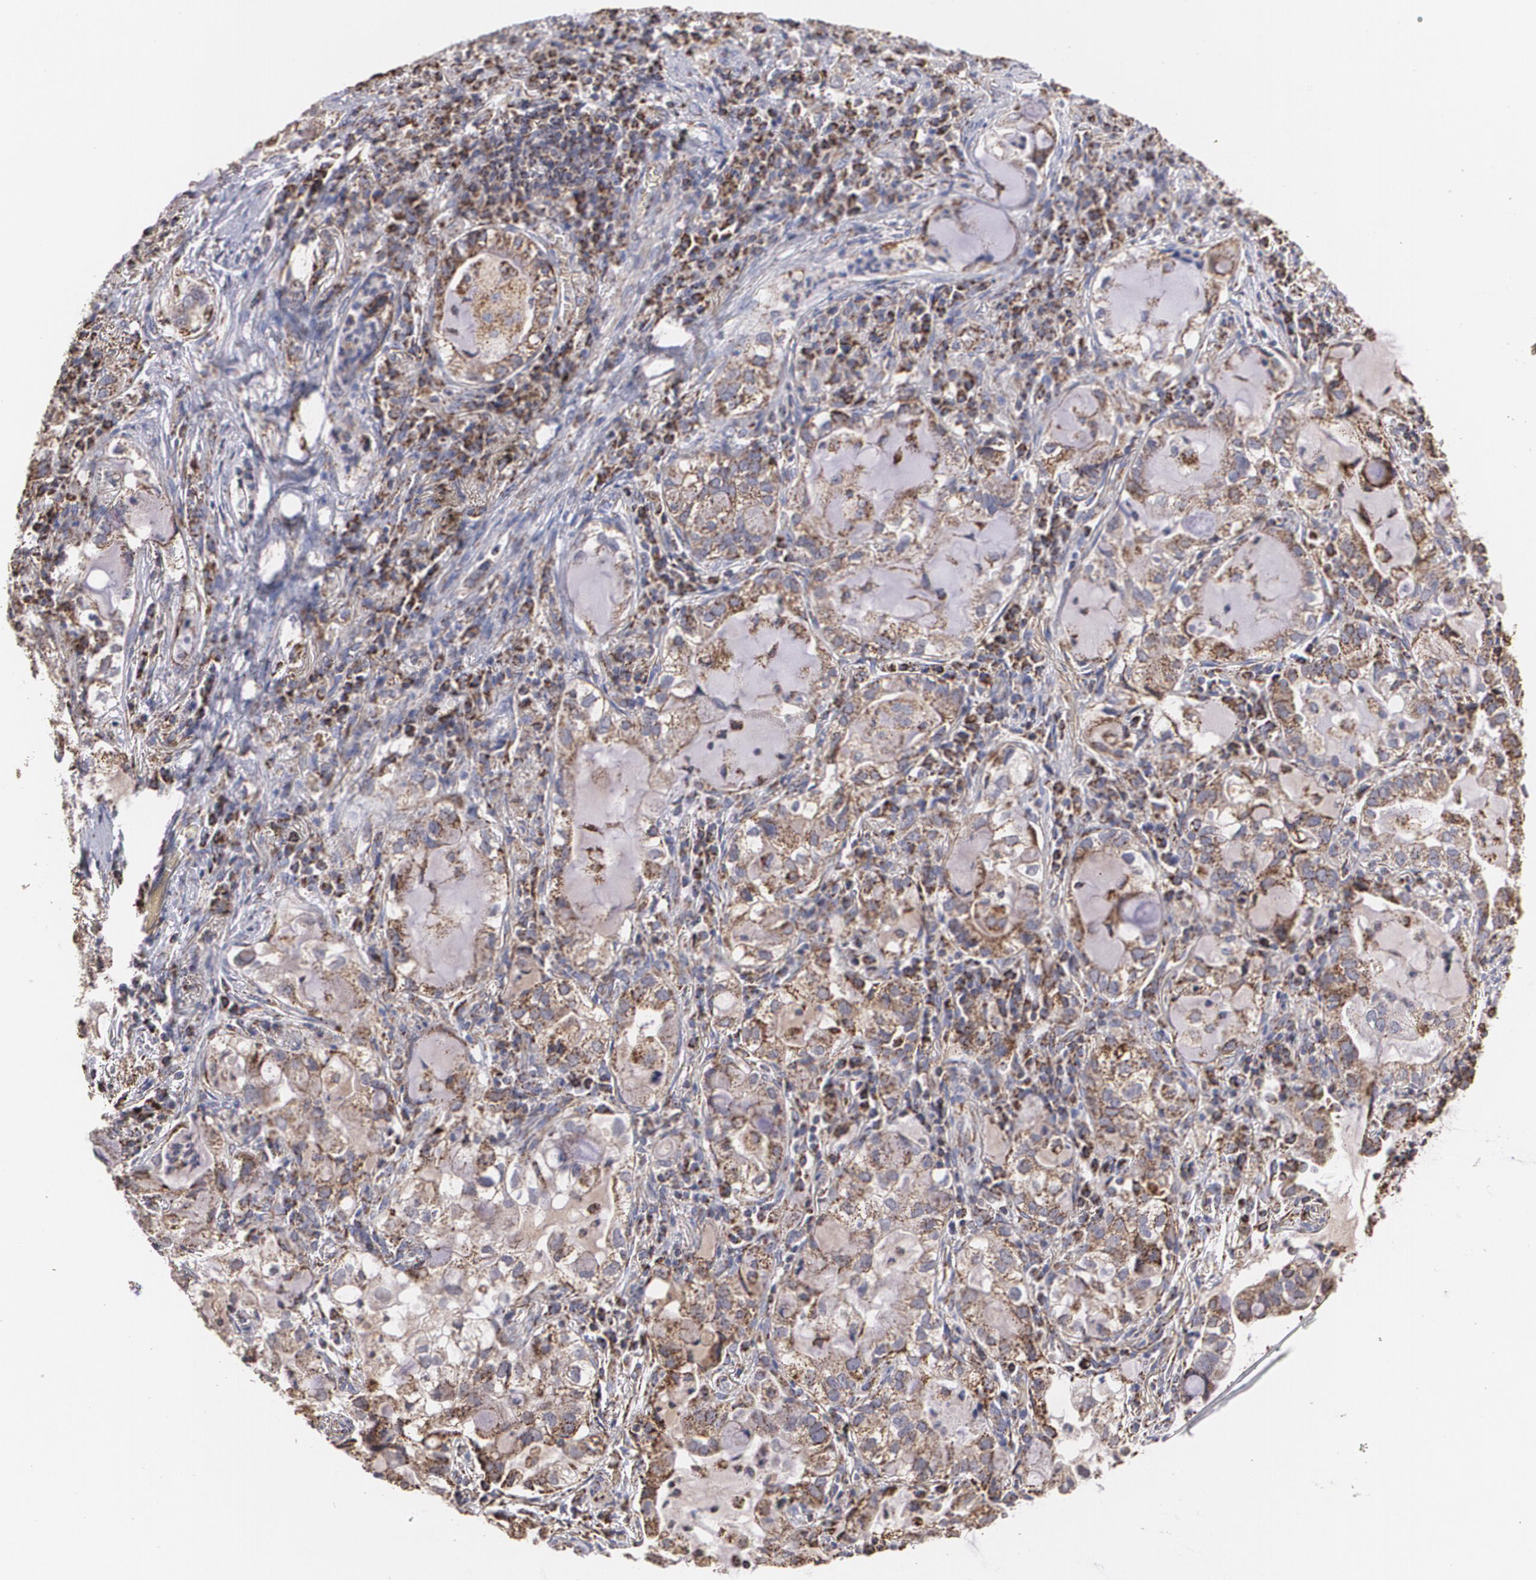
{"staining": {"intensity": "moderate", "quantity": "25%-75%", "location": "cytoplasmic/membranous"}, "tissue": "lung cancer", "cell_type": "Tumor cells", "image_type": "cancer", "snomed": [{"axis": "morphology", "description": "Adenocarcinoma, NOS"}, {"axis": "topography", "description": "Lung"}], "caption": "Immunohistochemistry staining of adenocarcinoma (lung), which demonstrates medium levels of moderate cytoplasmic/membranous expression in about 25%-75% of tumor cells indicating moderate cytoplasmic/membranous protein positivity. The staining was performed using DAB (brown) for protein detection and nuclei were counterstained in hematoxylin (blue).", "gene": "HSPD1", "patient": {"sex": "female", "age": 50}}